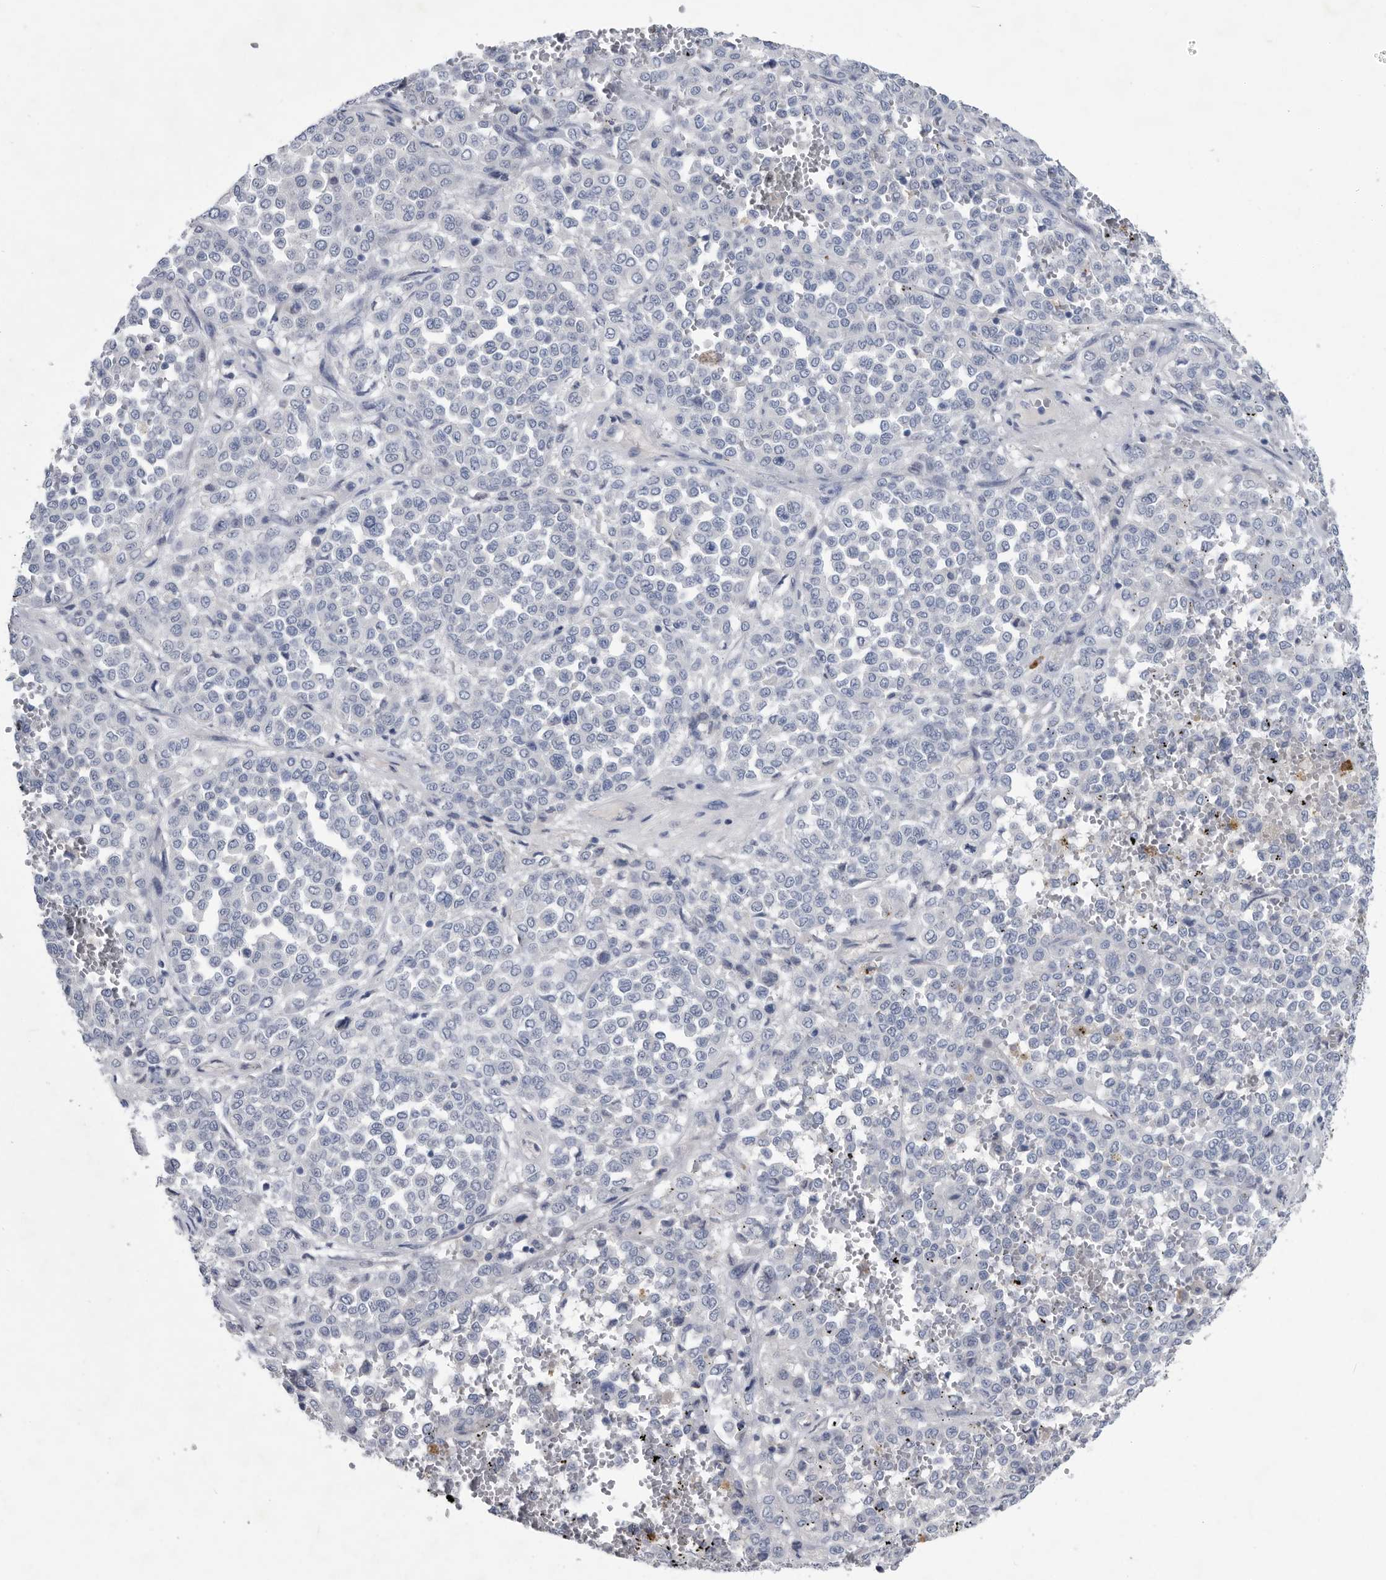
{"staining": {"intensity": "negative", "quantity": "none", "location": "none"}, "tissue": "melanoma", "cell_type": "Tumor cells", "image_type": "cancer", "snomed": [{"axis": "morphology", "description": "Malignant melanoma, Metastatic site"}, {"axis": "topography", "description": "Pancreas"}], "caption": "This is an immunohistochemistry histopathology image of melanoma. There is no positivity in tumor cells.", "gene": "BTBD6", "patient": {"sex": "female", "age": 30}}